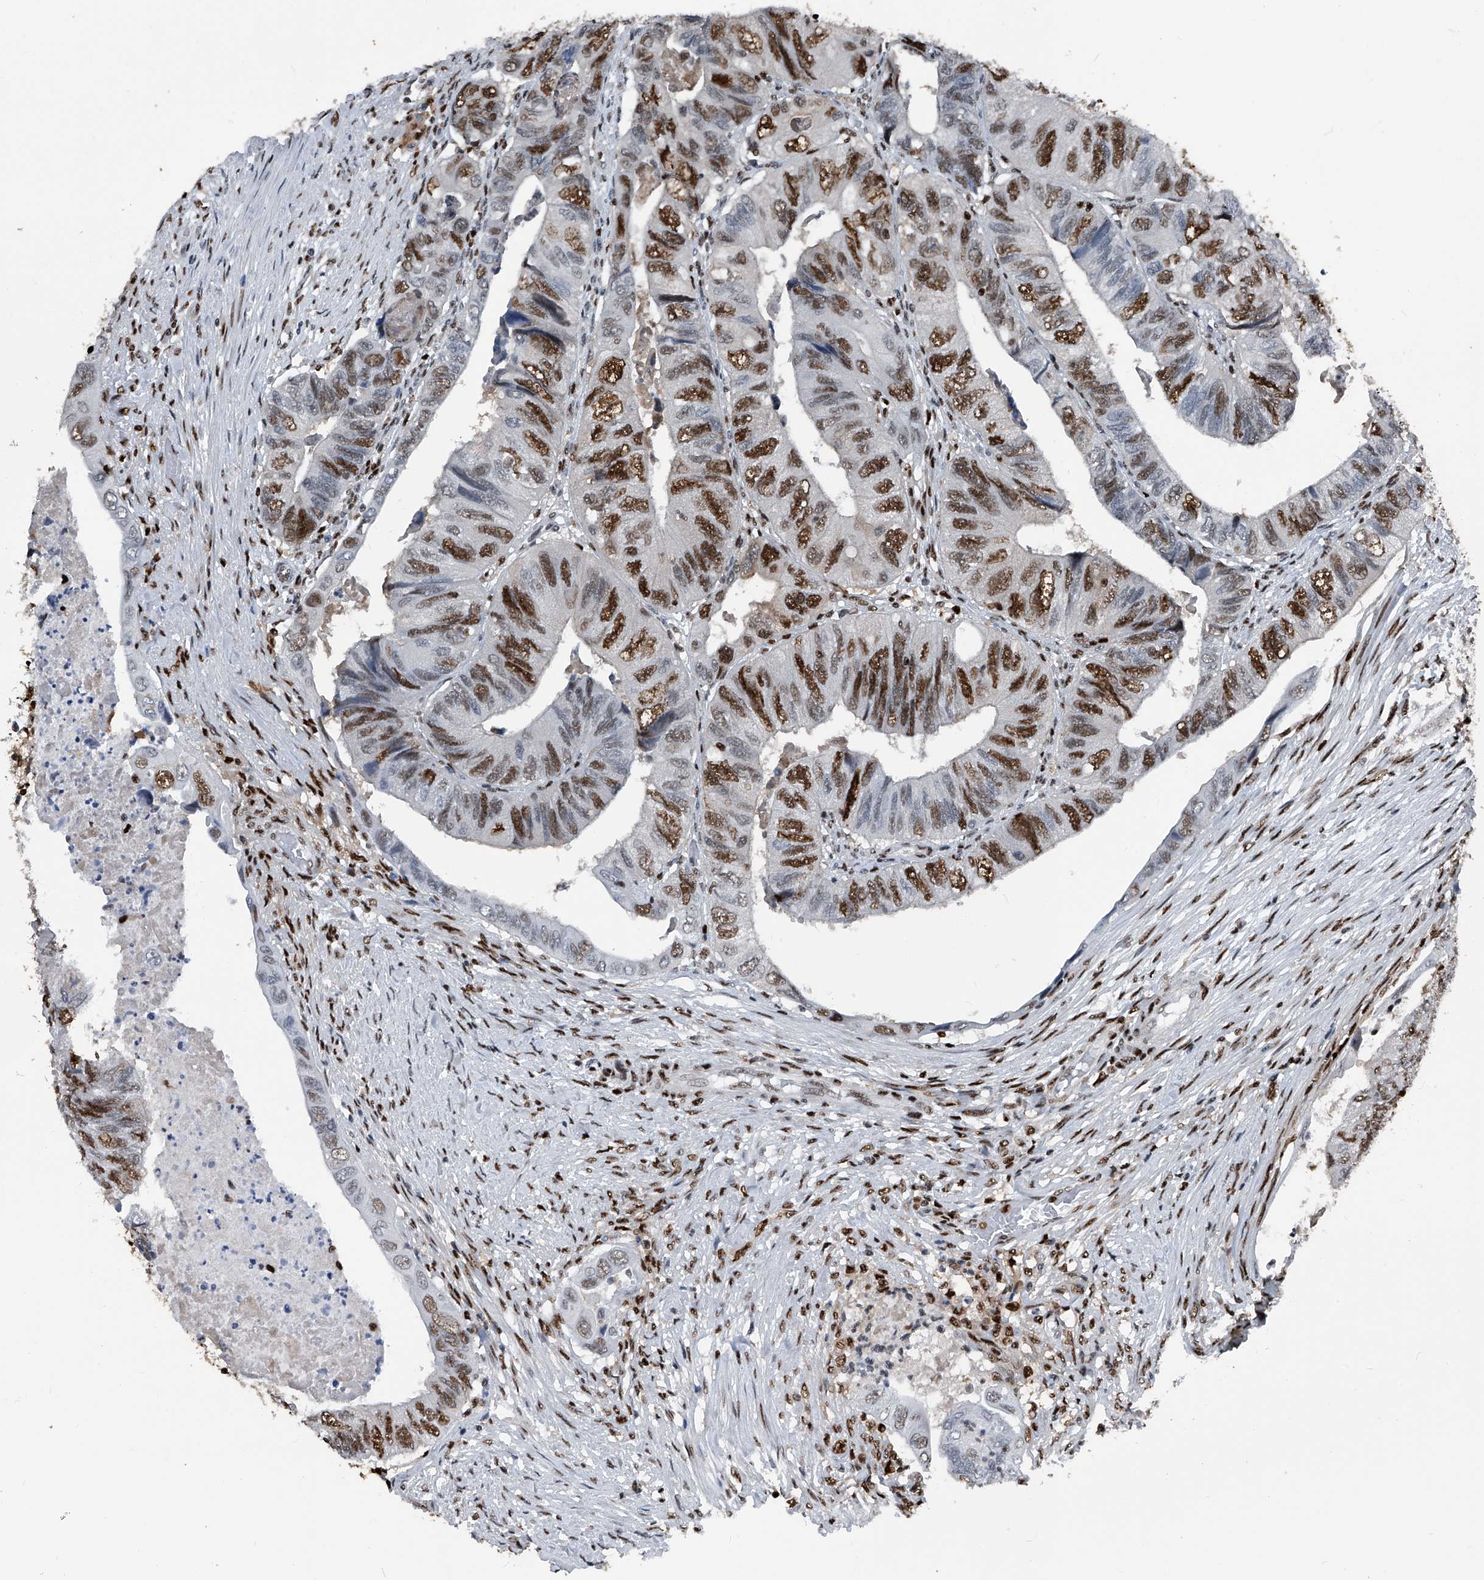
{"staining": {"intensity": "strong", "quantity": "25%-75%", "location": "nuclear"}, "tissue": "colorectal cancer", "cell_type": "Tumor cells", "image_type": "cancer", "snomed": [{"axis": "morphology", "description": "Adenocarcinoma, NOS"}, {"axis": "topography", "description": "Rectum"}], "caption": "Tumor cells display strong nuclear staining in approximately 25%-75% of cells in colorectal adenocarcinoma. Ihc stains the protein of interest in brown and the nuclei are stained blue.", "gene": "FKBP5", "patient": {"sex": "male", "age": 63}}